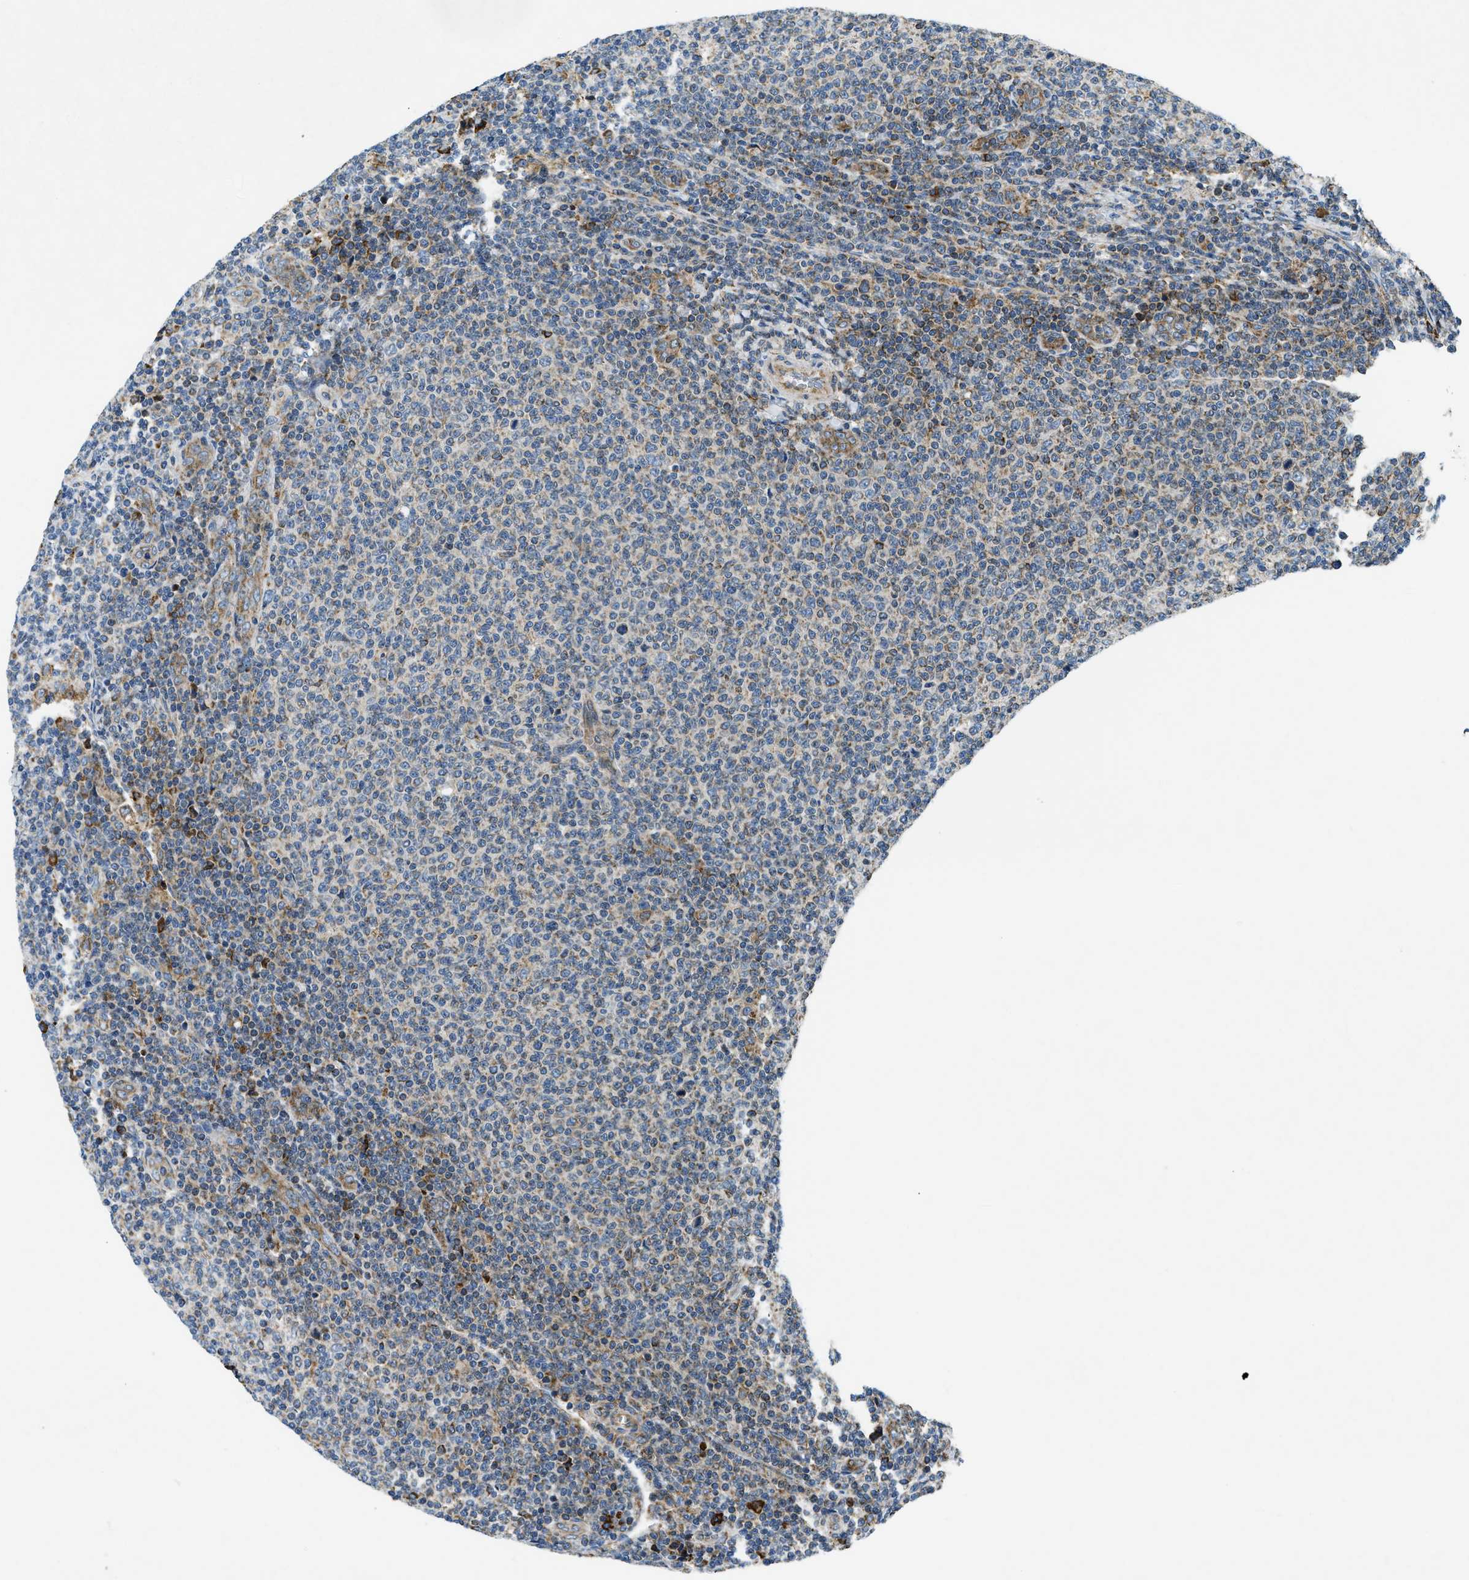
{"staining": {"intensity": "negative", "quantity": "none", "location": "none"}, "tissue": "lymphoma", "cell_type": "Tumor cells", "image_type": "cancer", "snomed": [{"axis": "morphology", "description": "Malignant lymphoma, non-Hodgkin's type, Low grade"}, {"axis": "topography", "description": "Lymph node"}], "caption": "Tumor cells show no significant protein positivity in low-grade malignant lymphoma, non-Hodgkin's type.", "gene": "CSPG4", "patient": {"sex": "male", "age": 66}}